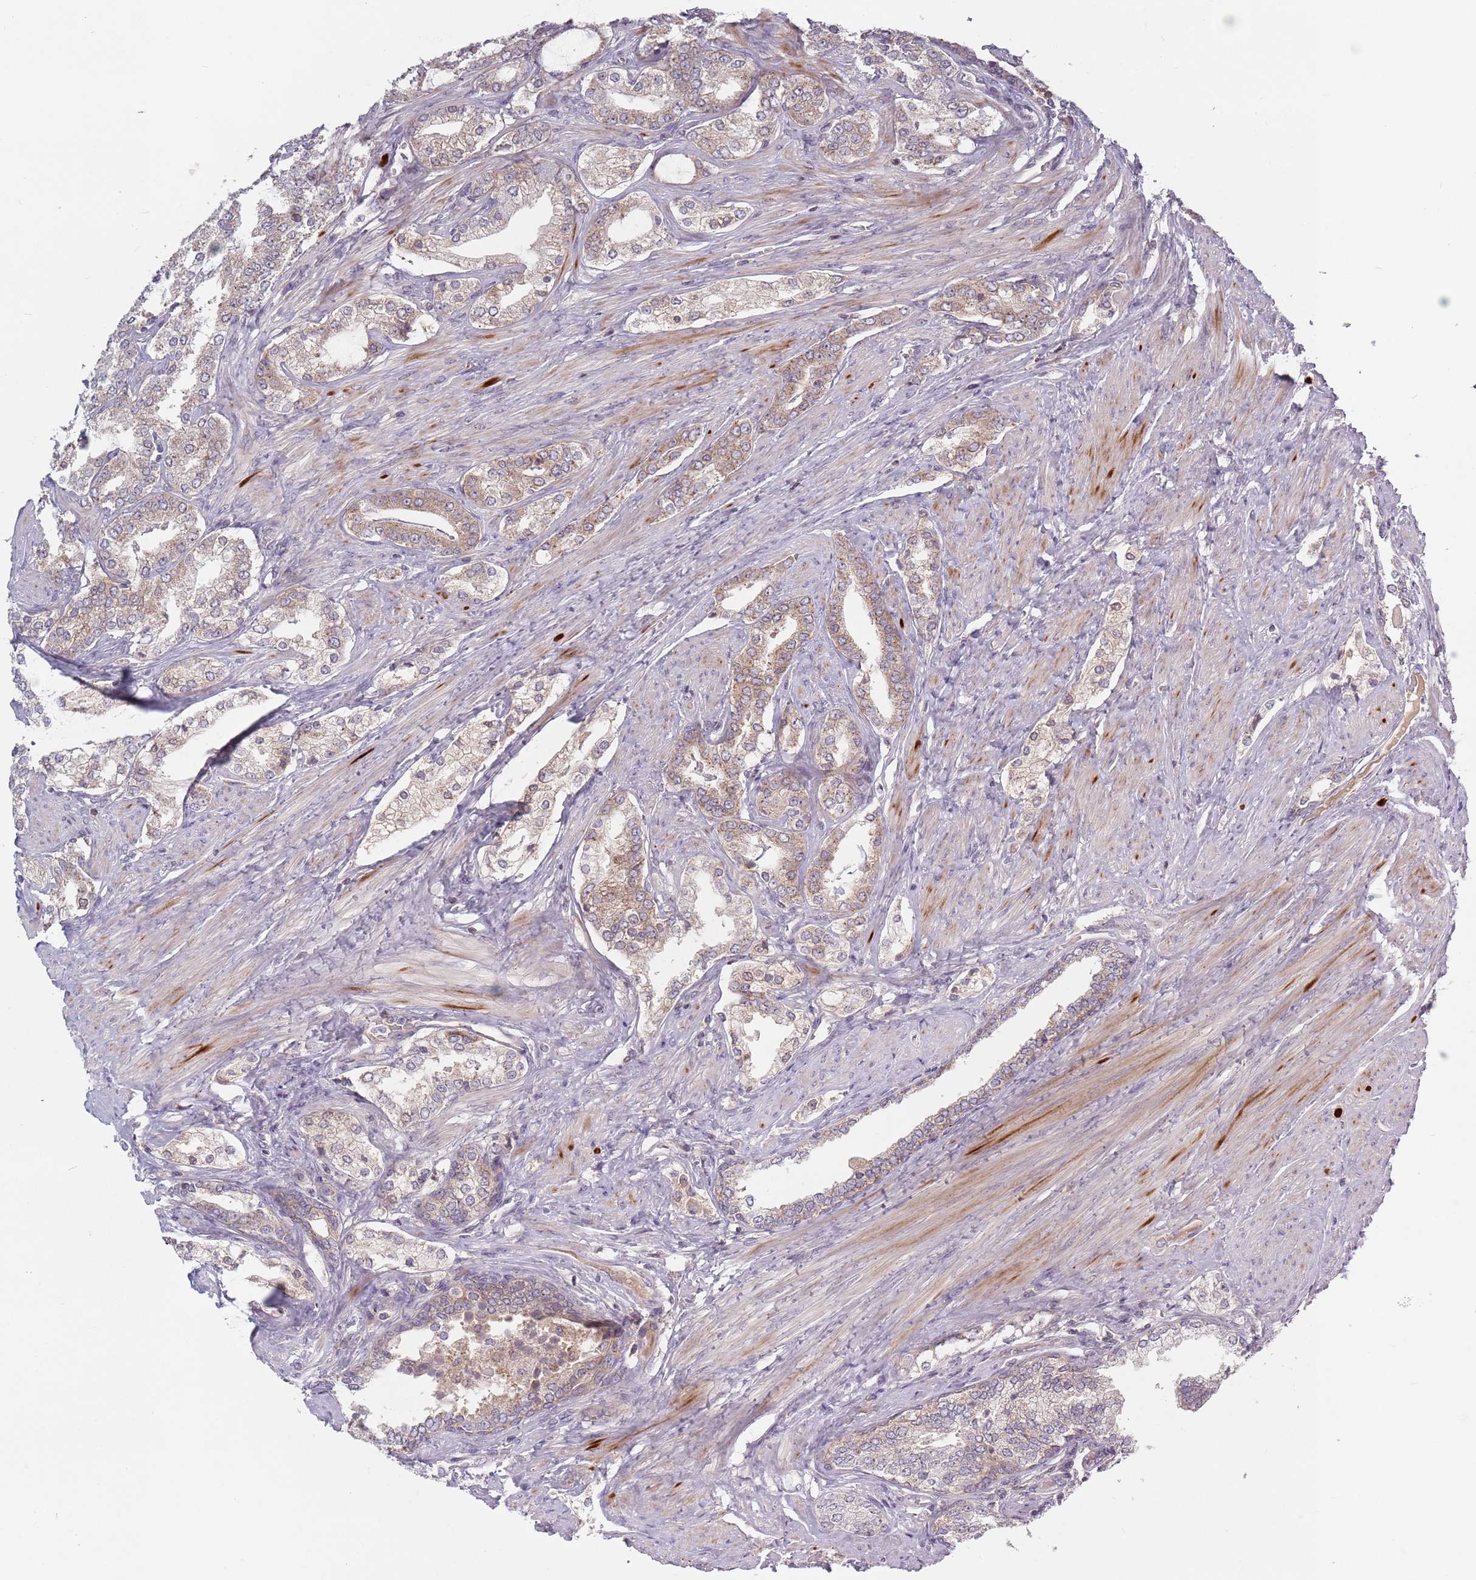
{"staining": {"intensity": "weak", "quantity": "25%-75%", "location": "cytoplasmic/membranous"}, "tissue": "prostate cancer", "cell_type": "Tumor cells", "image_type": "cancer", "snomed": [{"axis": "morphology", "description": "Adenocarcinoma, High grade"}, {"axis": "topography", "description": "Prostate"}], "caption": "Immunohistochemical staining of prostate cancer (adenocarcinoma (high-grade)) demonstrates low levels of weak cytoplasmic/membranous protein staining in about 25%-75% of tumor cells.", "gene": "ASB13", "patient": {"sex": "male", "age": 71}}